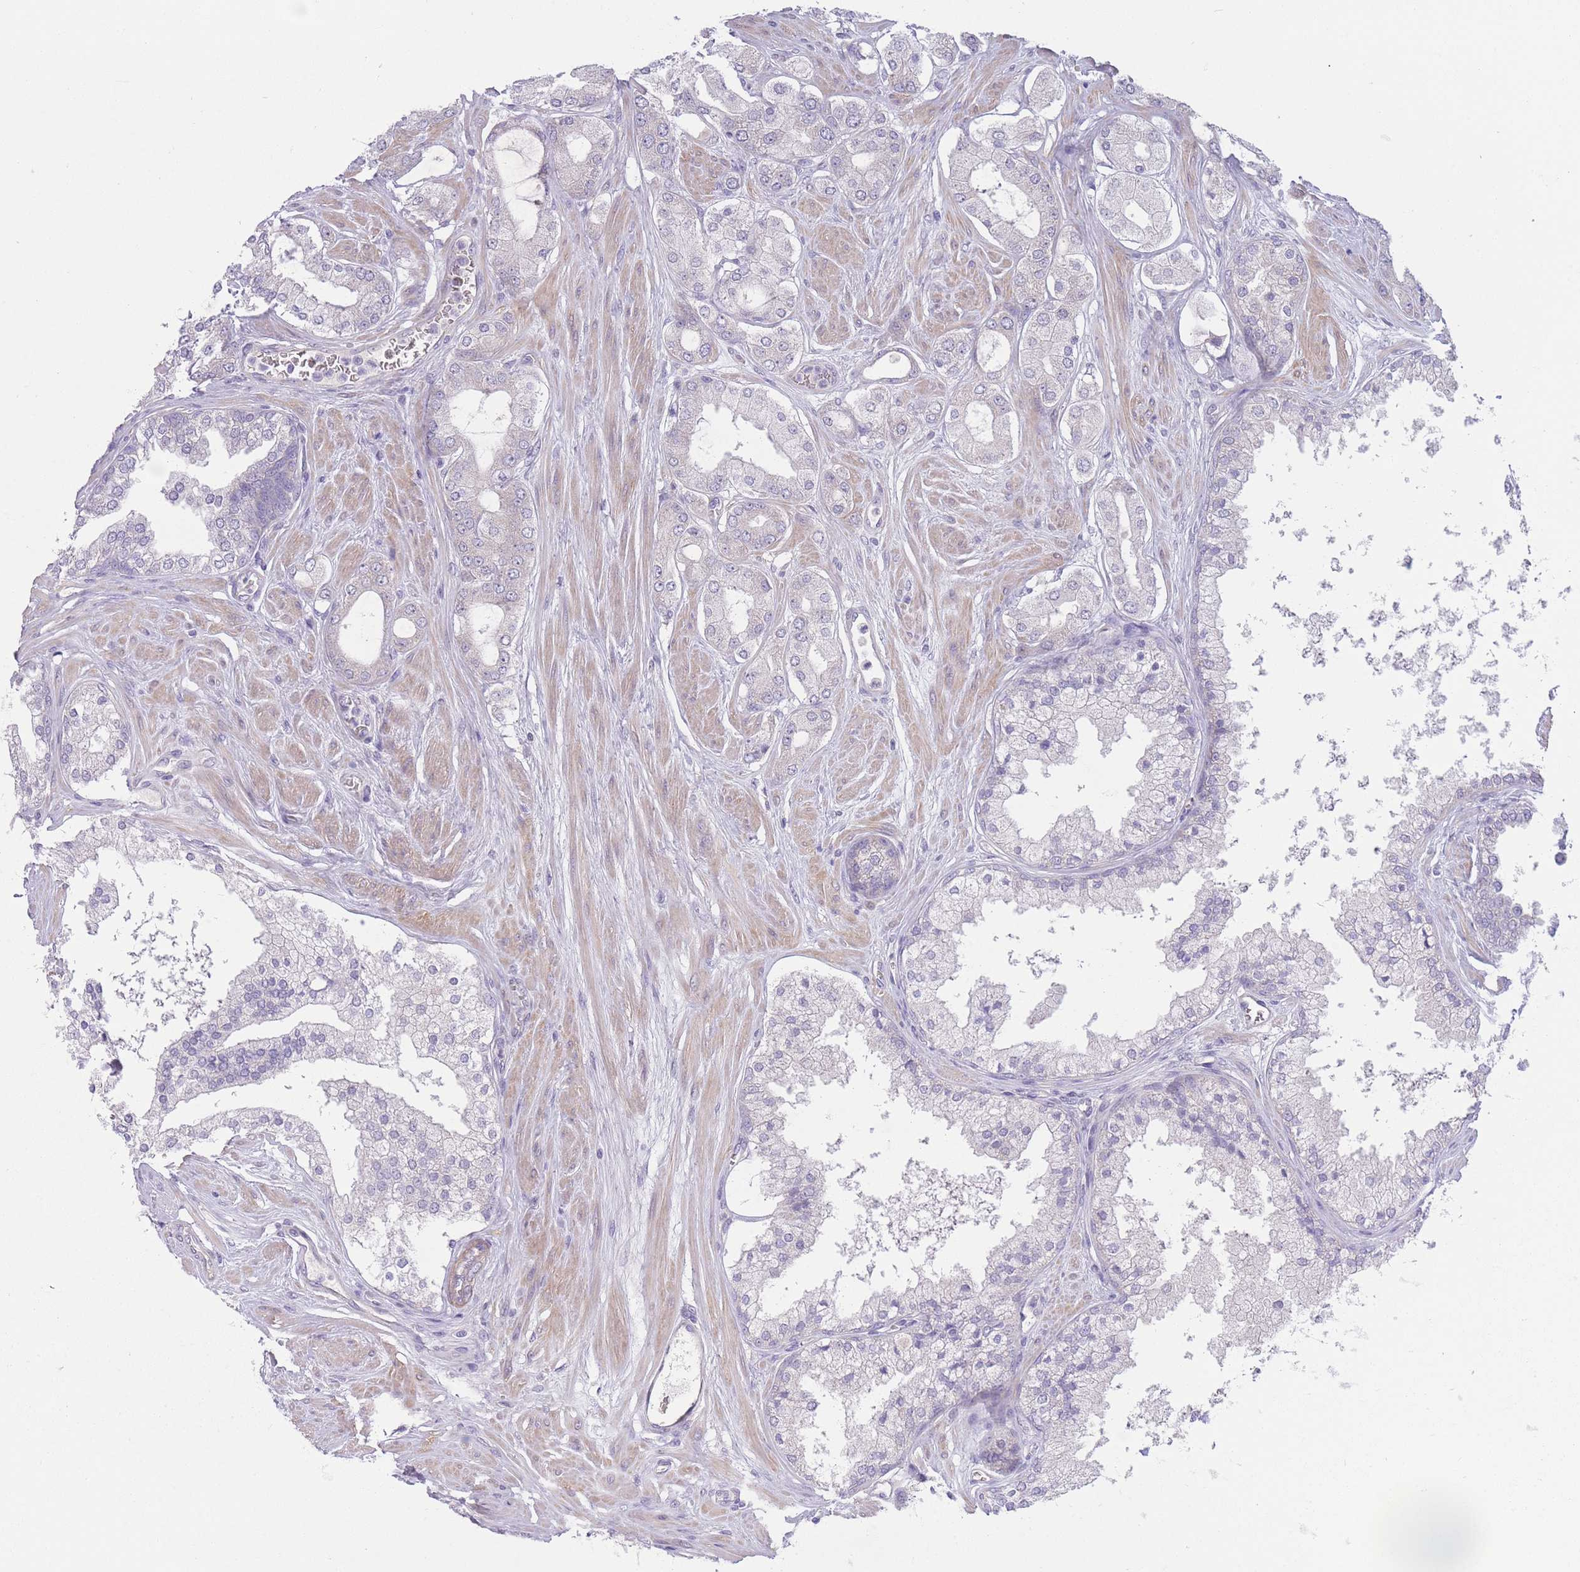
{"staining": {"intensity": "negative", "quantity": "none", "location": "none"}, "tissue": "prostate cancer", "cell_type": "Tumor cells", "image_type": "cancer", "snomed": [{"axis": "morphology", "description": "Adenocarcinoma, Low grade"}, {"axis": "topography", "description": "Prostate"}], "caption": "Tumor cells are negative for brown protein staining in adenocarcinoma (low-grade) (prostate). Nuclei are stained in blue.", "gene": "PNPLA5", "patient": {"sex": "male", "age": 42}}